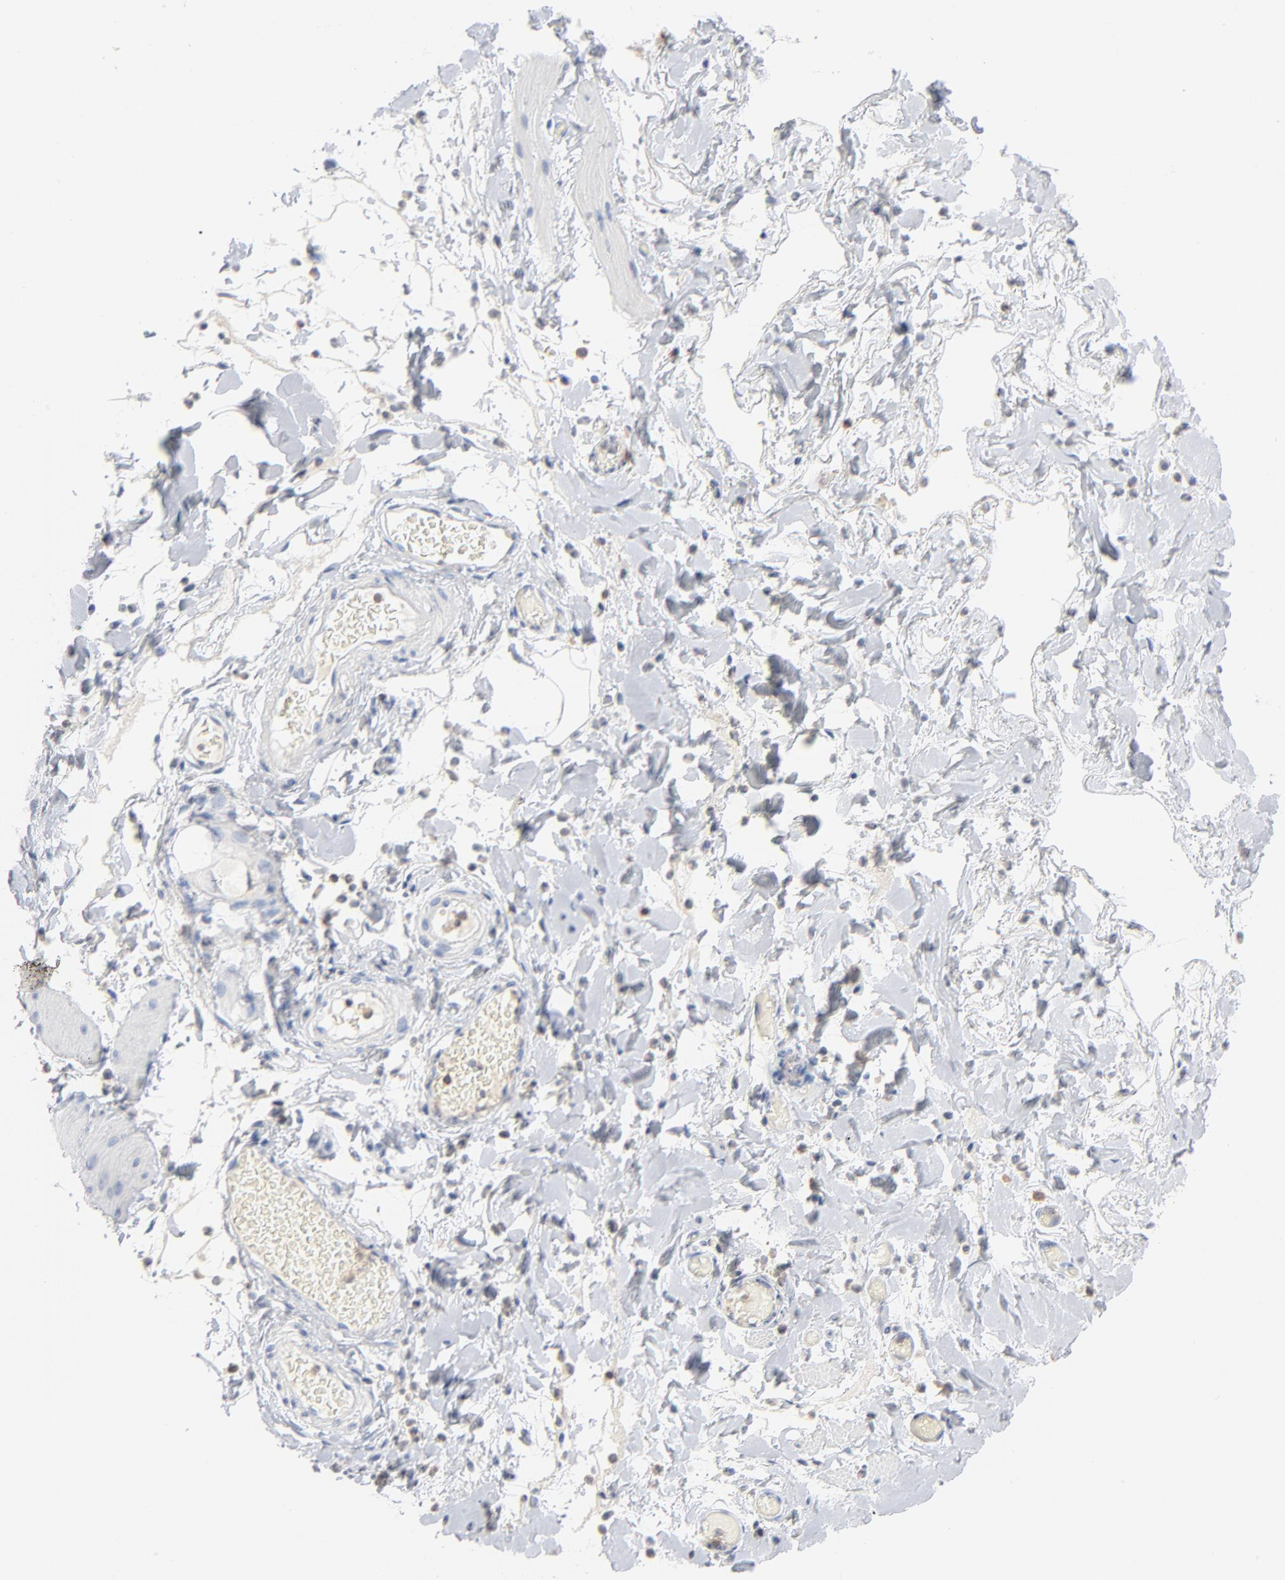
{"staining": {"intensity": "negative", "quantity": "none", "location": "none"}, "tissue": "smooth muscle", "cell_type": "Smooth muscle cells", "image_type": "normal", "snomed": [{"axis": "morphology", "description": "Normal tissue, NOS"}, {"axis": "topography", "description": "Smooth muscle"}, {"axis": "topography", "description": "Colon"}], "caption": "Immunohistochemistry (IHC) image of normal smooth muscle: human smooth muscle stained with DAB (3,3'-diaminobenzidine) exhibits no significant protein expression in smooth muscle cells. (DAB (3,3'-diaminobenzidine) immunohistochemistry visualized using brightfield microscopy, high magnification).", "gene": "PTK2B", "patient": {"sex": "male", "age": 67}}